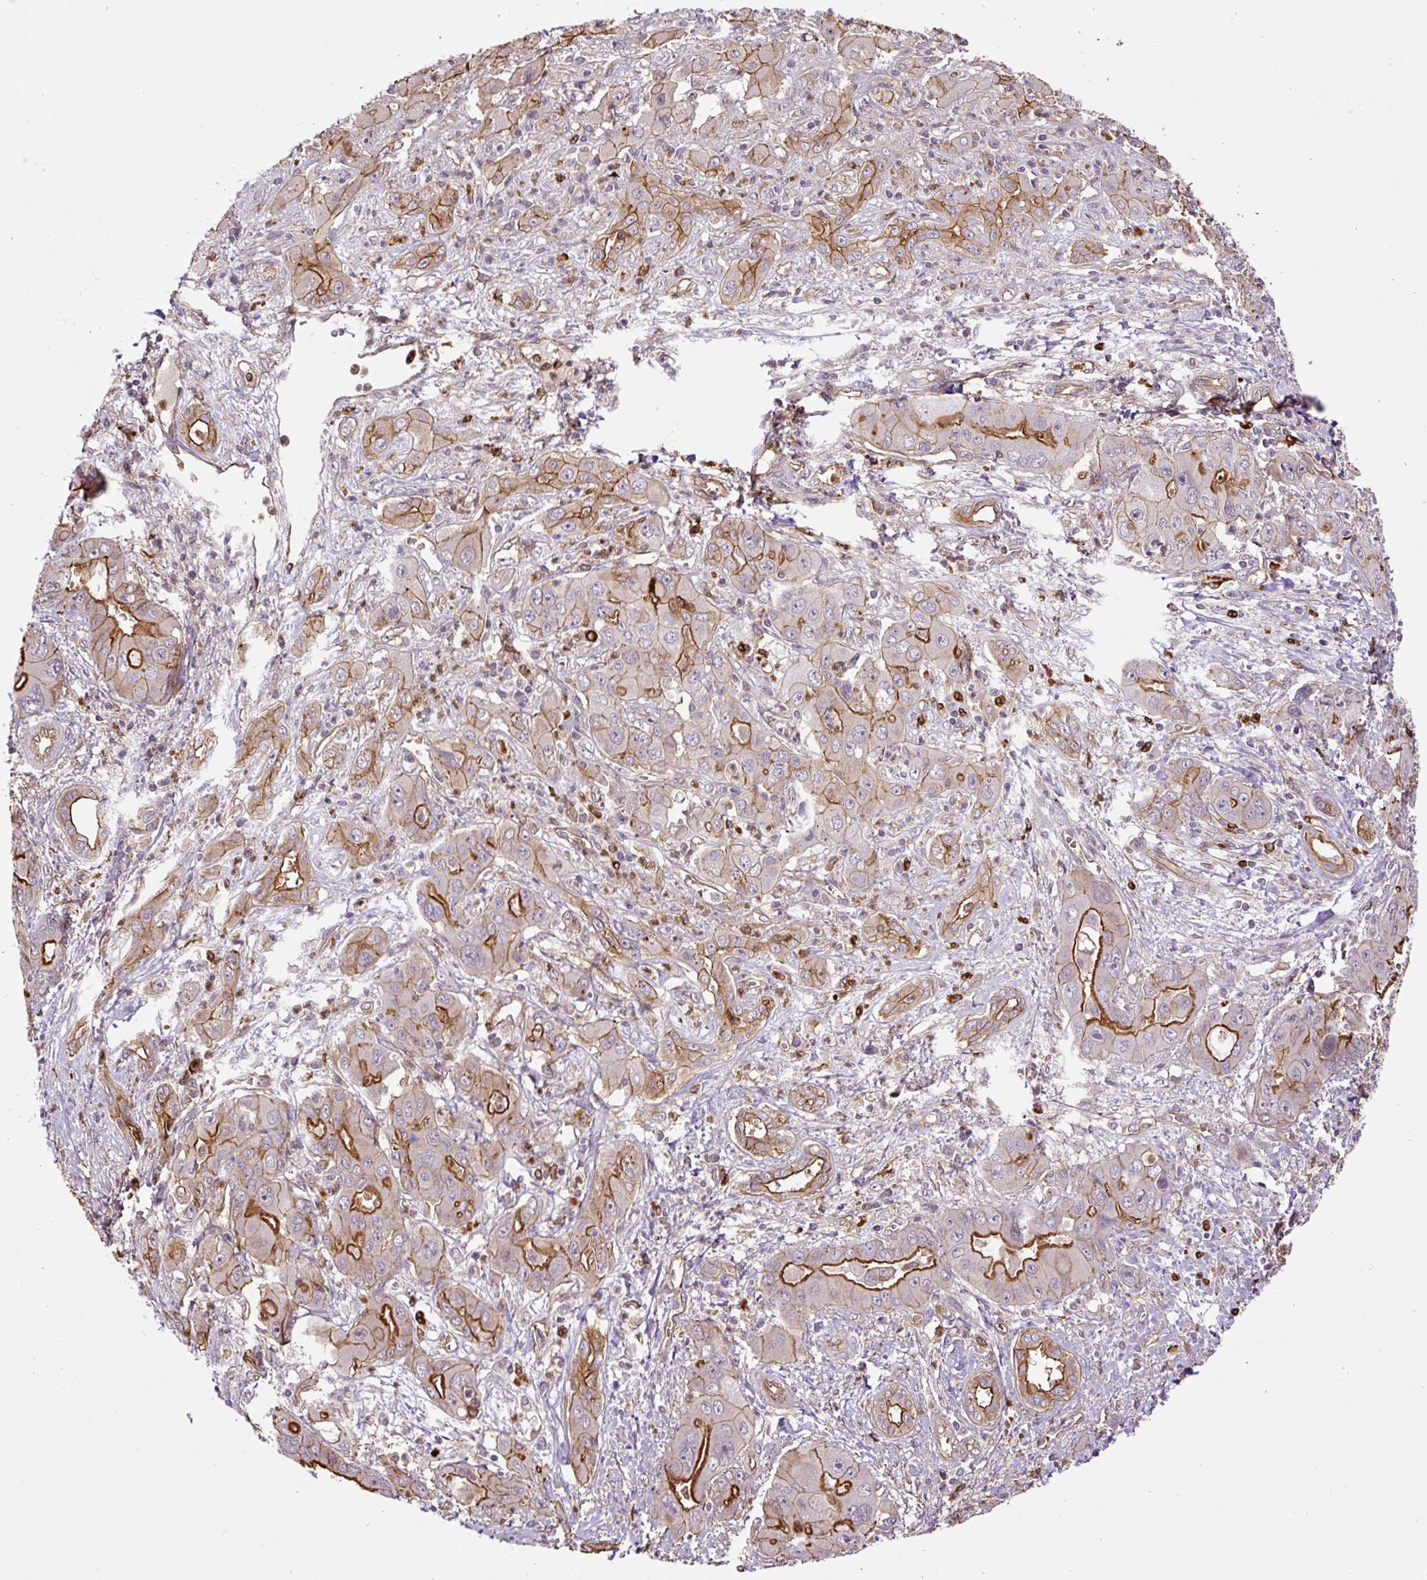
{"staining": {"intensity": "moderate", "quantity": ">75%", "location": "cytoplasmic/membranous"}, "tissue": "liver cancer", "cell_type": "Tumor cells", "image_type": "cancer", "snomed": [{"axis": "morphology", "description": "Cholangiocarcinoma"}, {"axis": "topography", "description": "Liver"}], "caption": "Protein expression analysis of liver cancer (cholangiocarcinoma) shows moderate cytoplasmic/membranous expression in about >75% of tumor cells.", "gene": "B3GALT5", "patient": {"sex": "male", "age": 67}}